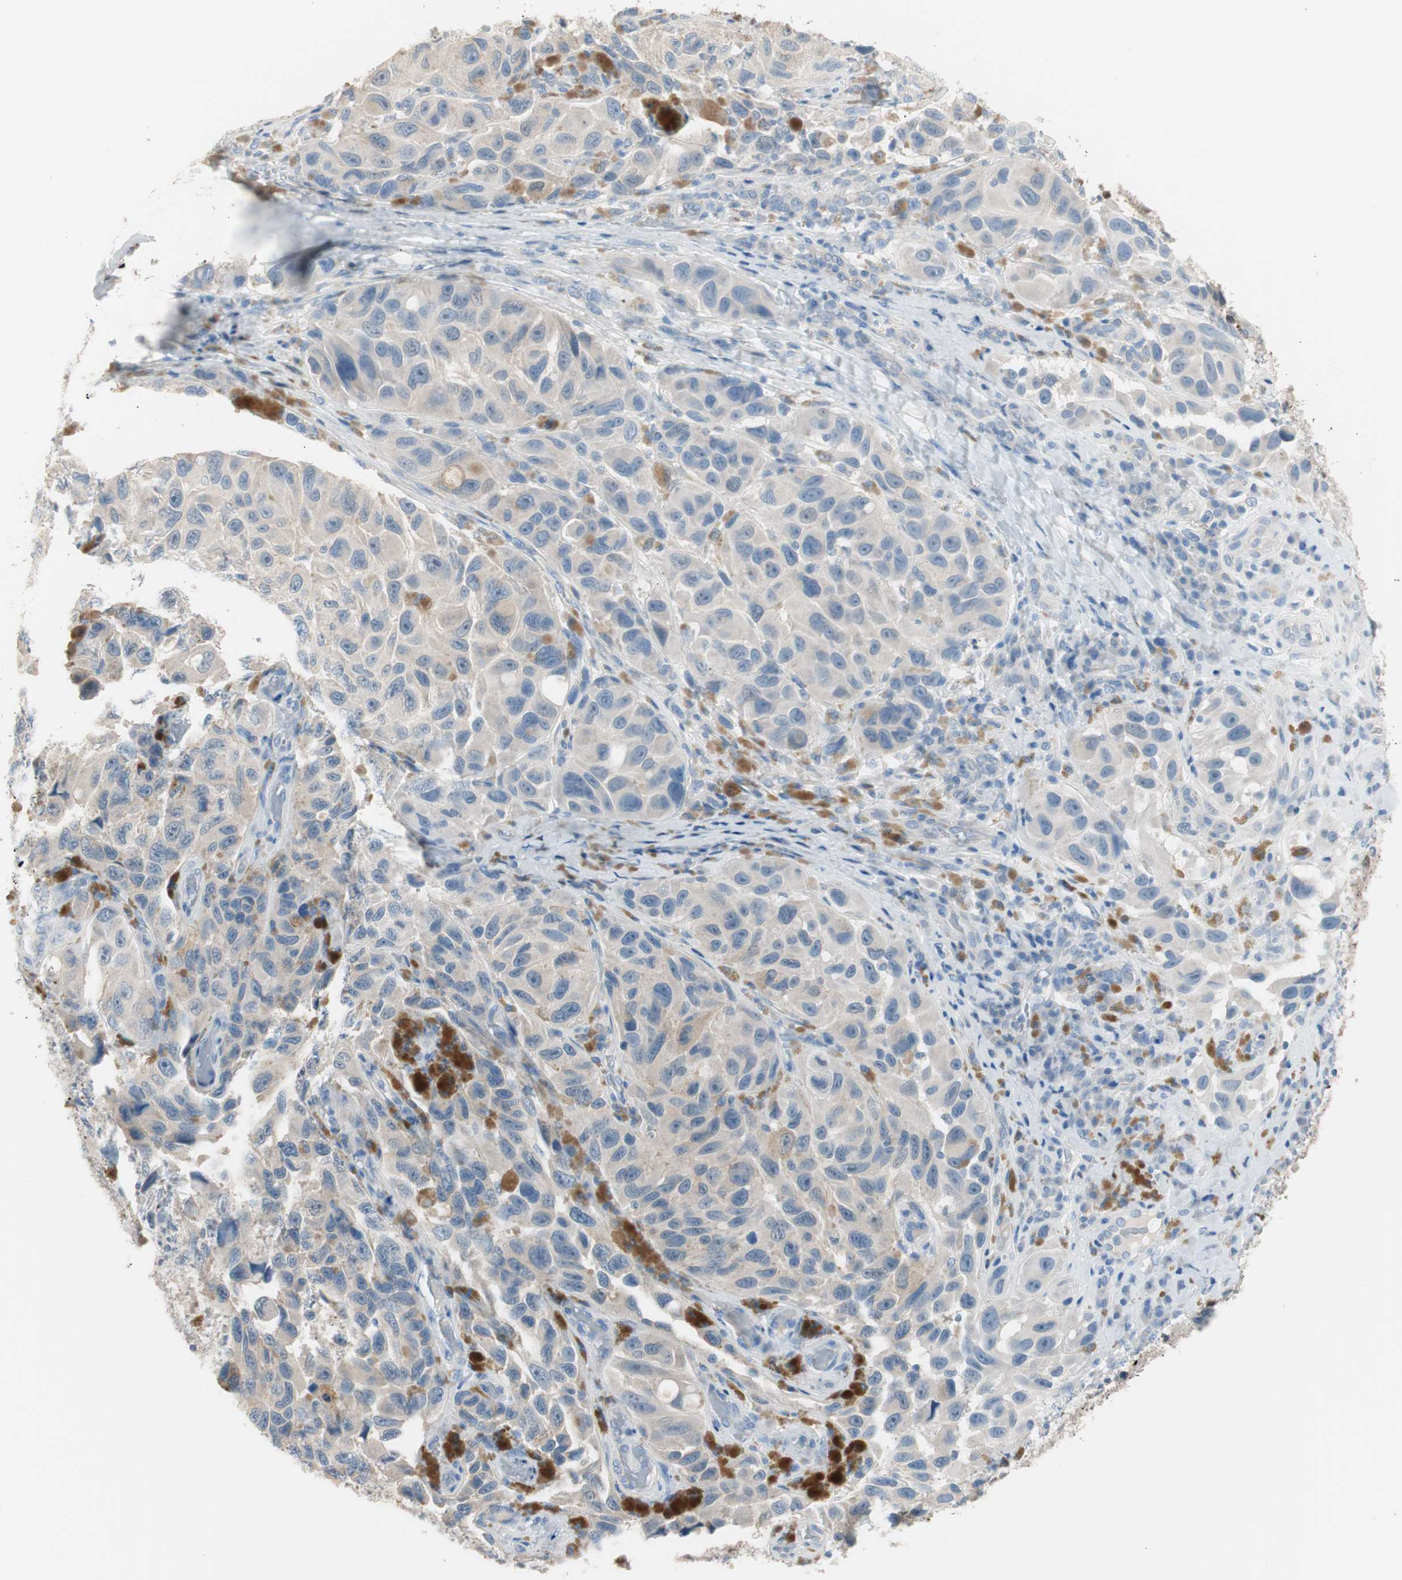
{"staining": {"intensity": "weak", "quantity": "25%-75%", "location": "cytoplasmic/membranous"}, "tissue": "melanoma", "cell_type": "Tumor cells", "image_type": "cancer", "snomed": [{"axis": "morphology", "description": "Malignant melanoma, NOS"}, {"axis": "topography", "description": "Skin"}], "caption": "A histopathology image of malignant melanoma stained for a protein displays weak cytoplasmic/membranous brown staining in tumor cells.", "gene": "VIL1", "patient": {"sex": "female", "age": 73}}